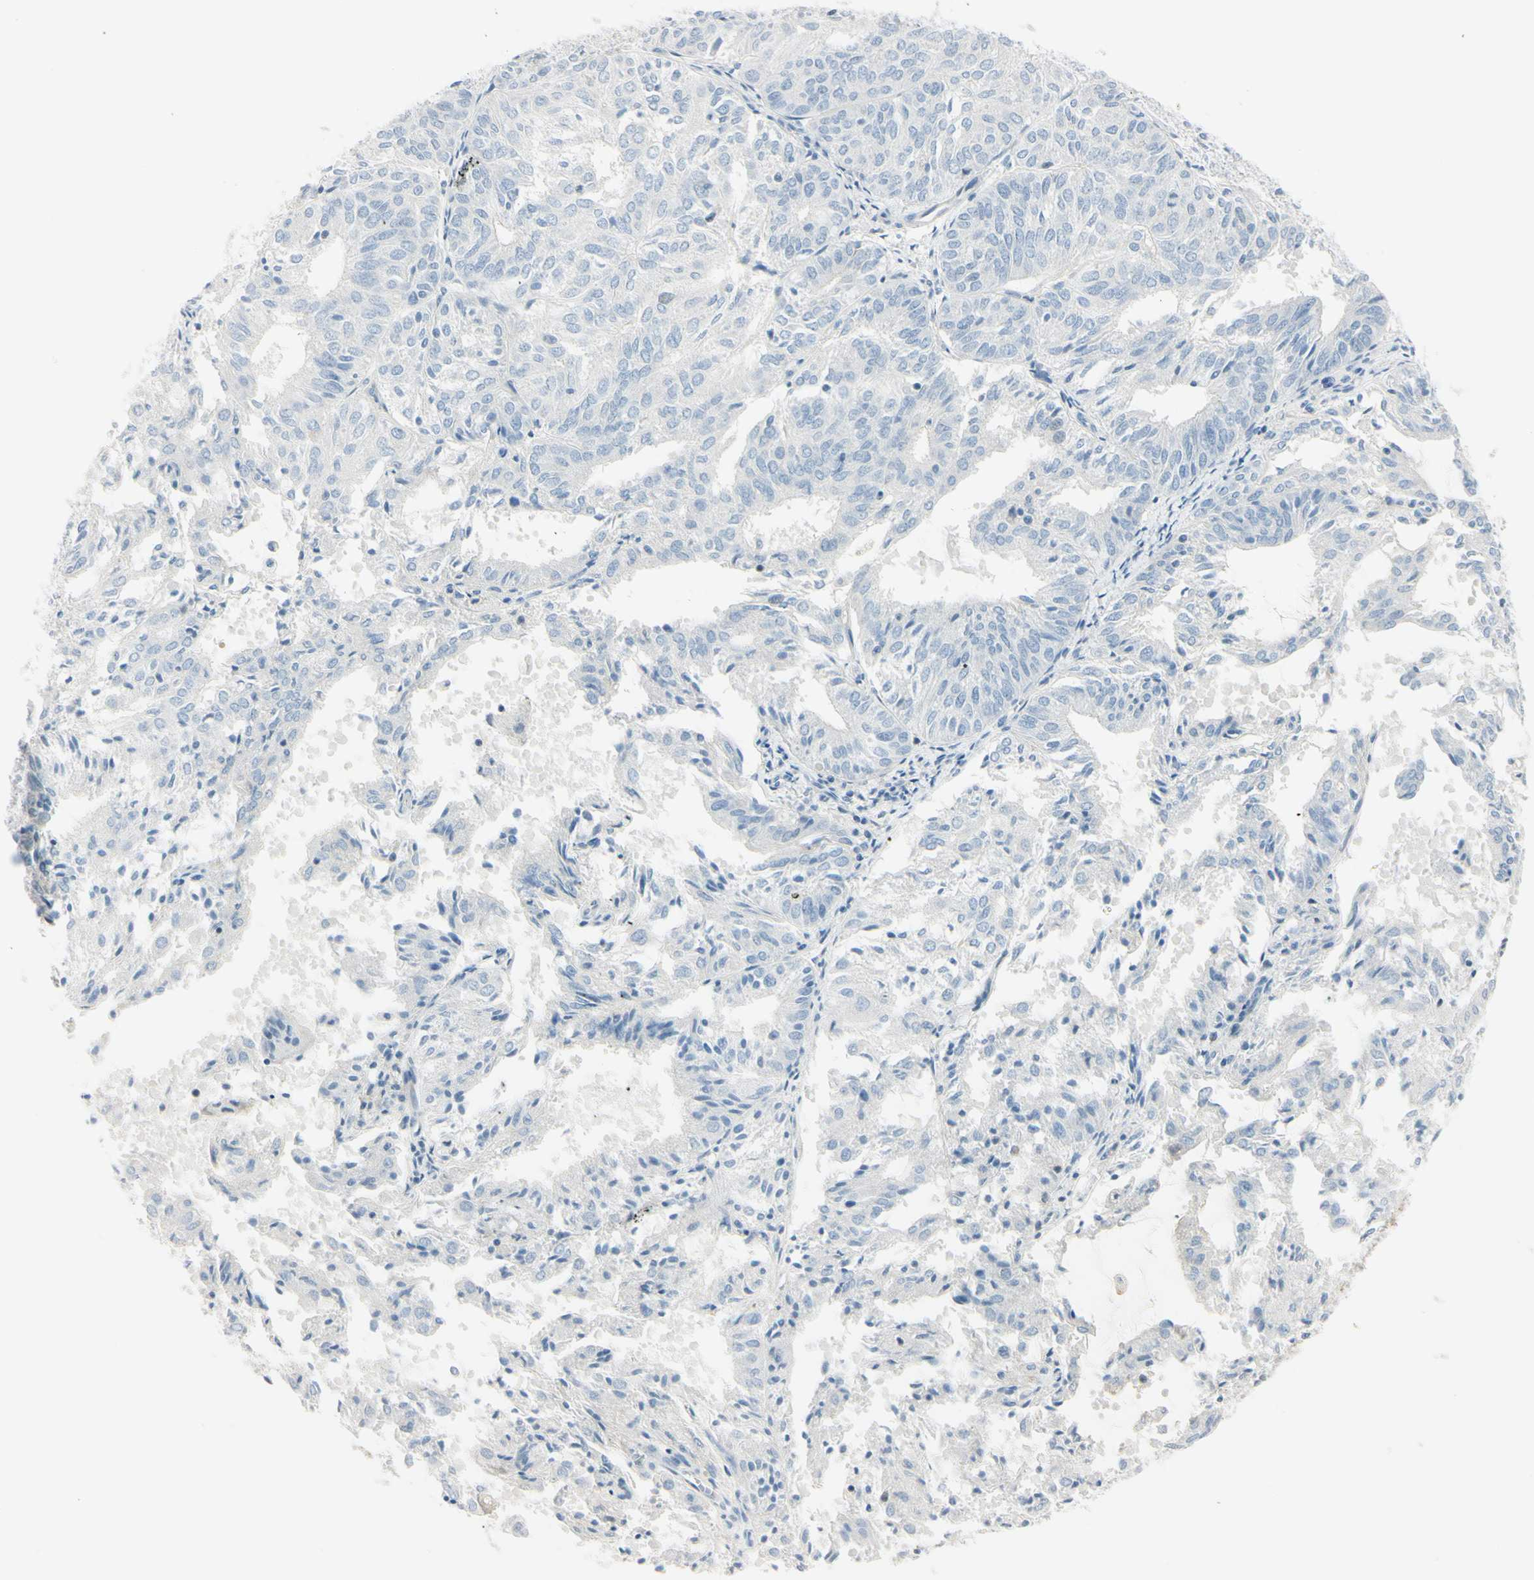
{"staining": {"intensity": "negative", "quantity": "none", "location": "none"}, "tissue": "endometrial cancer", "cell_type": "Tumor cells", "image_type": "cancer", "snomed": [{"axis": "morphology", "description": "Adenocarcinoma, NOS"}, {"axis": "topography", "description": "Uterus"}], "caption": "A high-resolution image shows IHC staining of endometrial cancer, which reveals no significant positivity in tumor cells. (DAB IHC, high magnification).", "gene": "ASB9", "patient": {"sex": "female", "age": 60}}